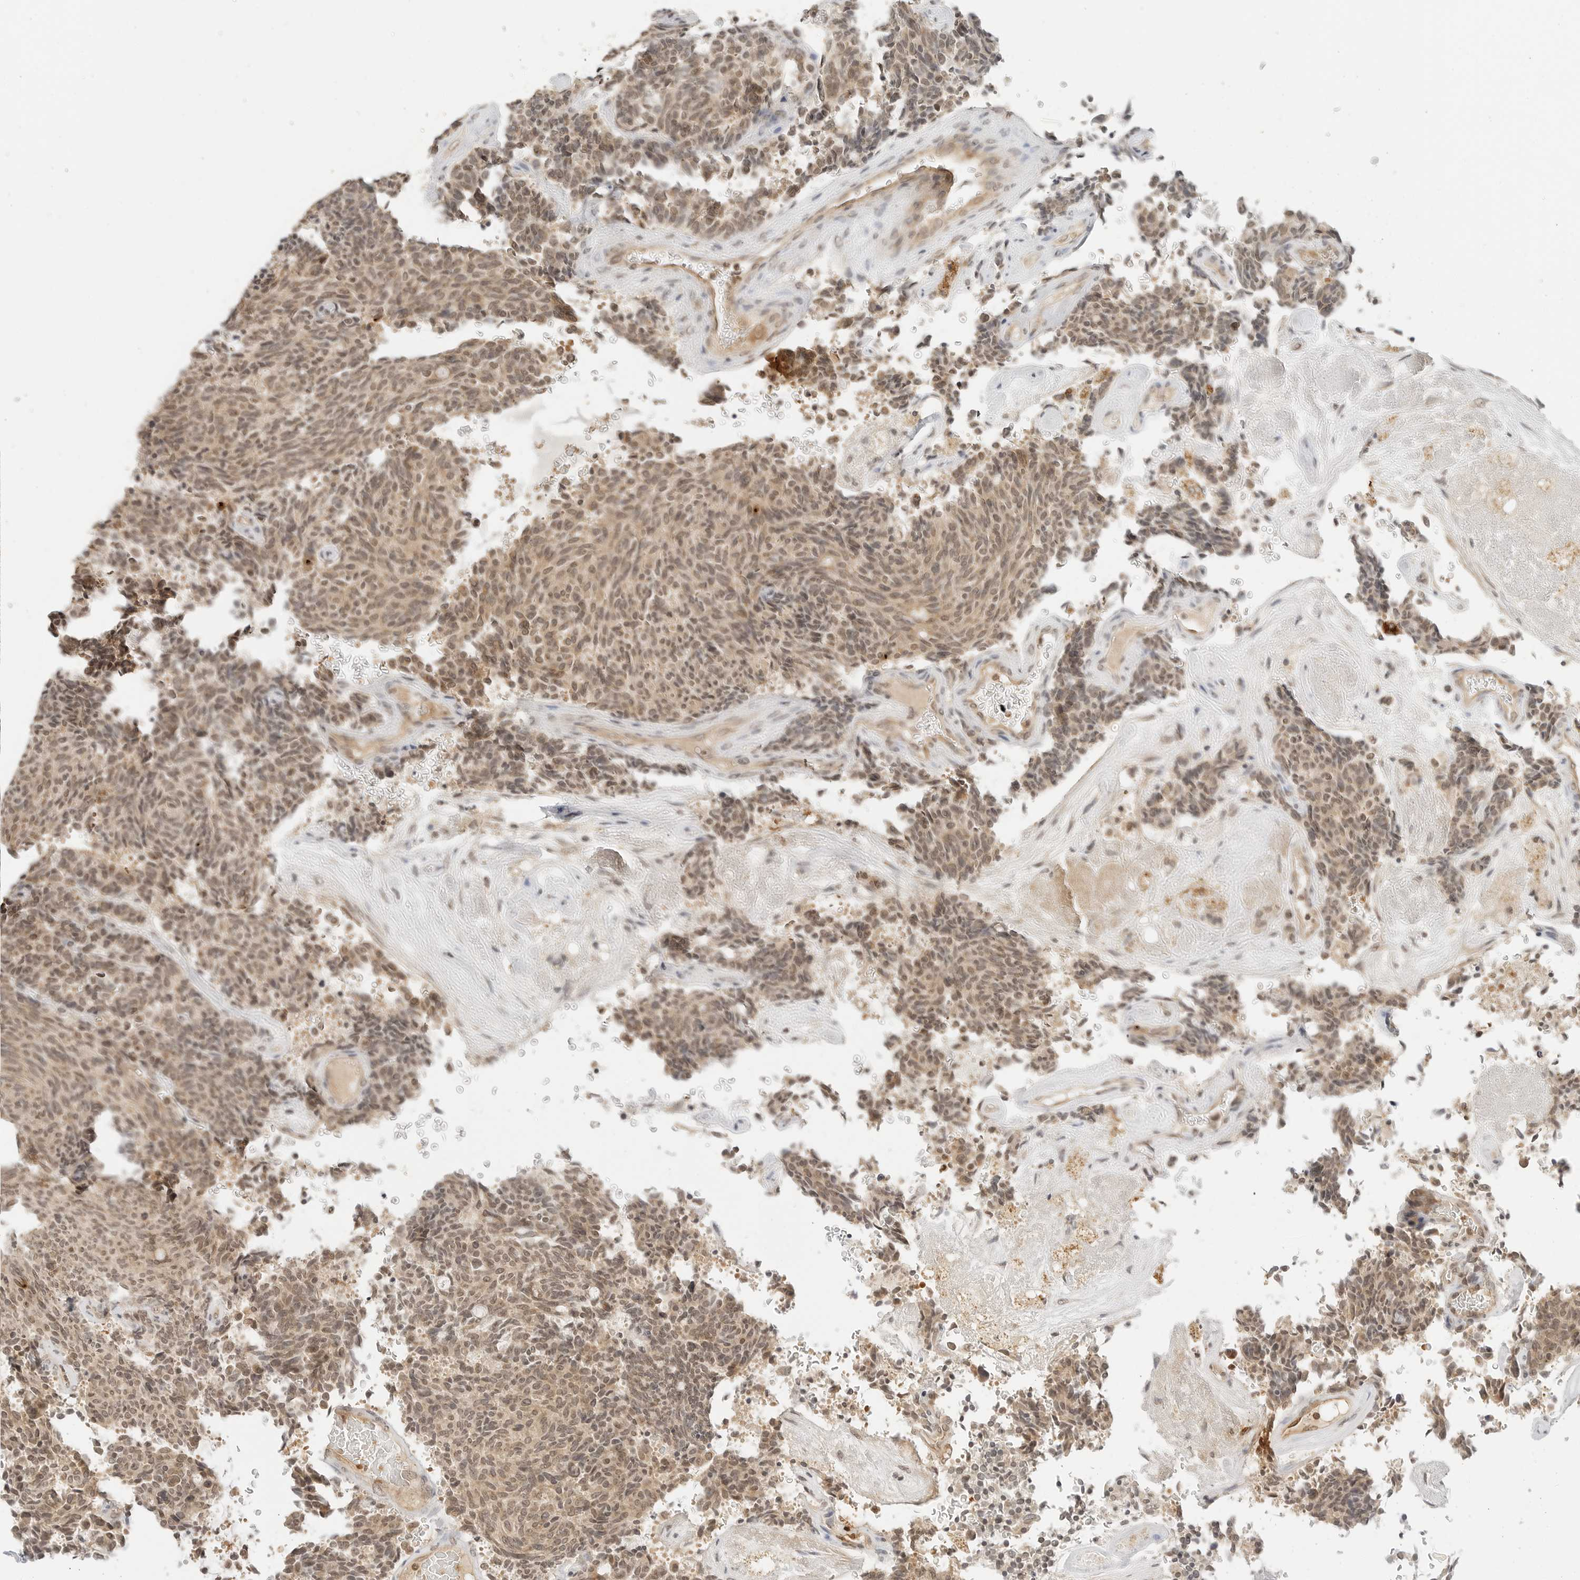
{"staining": {"intensity": "moderate", "quantity": ">75%", "location": "cytoplasmic/membranous,nuclear"}, "tissue": "carcinoid", "cell_type": "Tumor cells", "image_type": "cancer", "snomed": [{"axis": "morphology", "description": "Carcinoid, malignant, NOS"}, {"axis": "topography", "description": "Pancreas"}], "caption": "This is a micrograph of immunohistochemistry (IHC) staining of malignant carcinoid, which shows moderate staining in the cytoplasmic/membranous and nuclear of tumor cells.", "gene": "GPR34", "patient": {"sex": "female", "age": 54}}